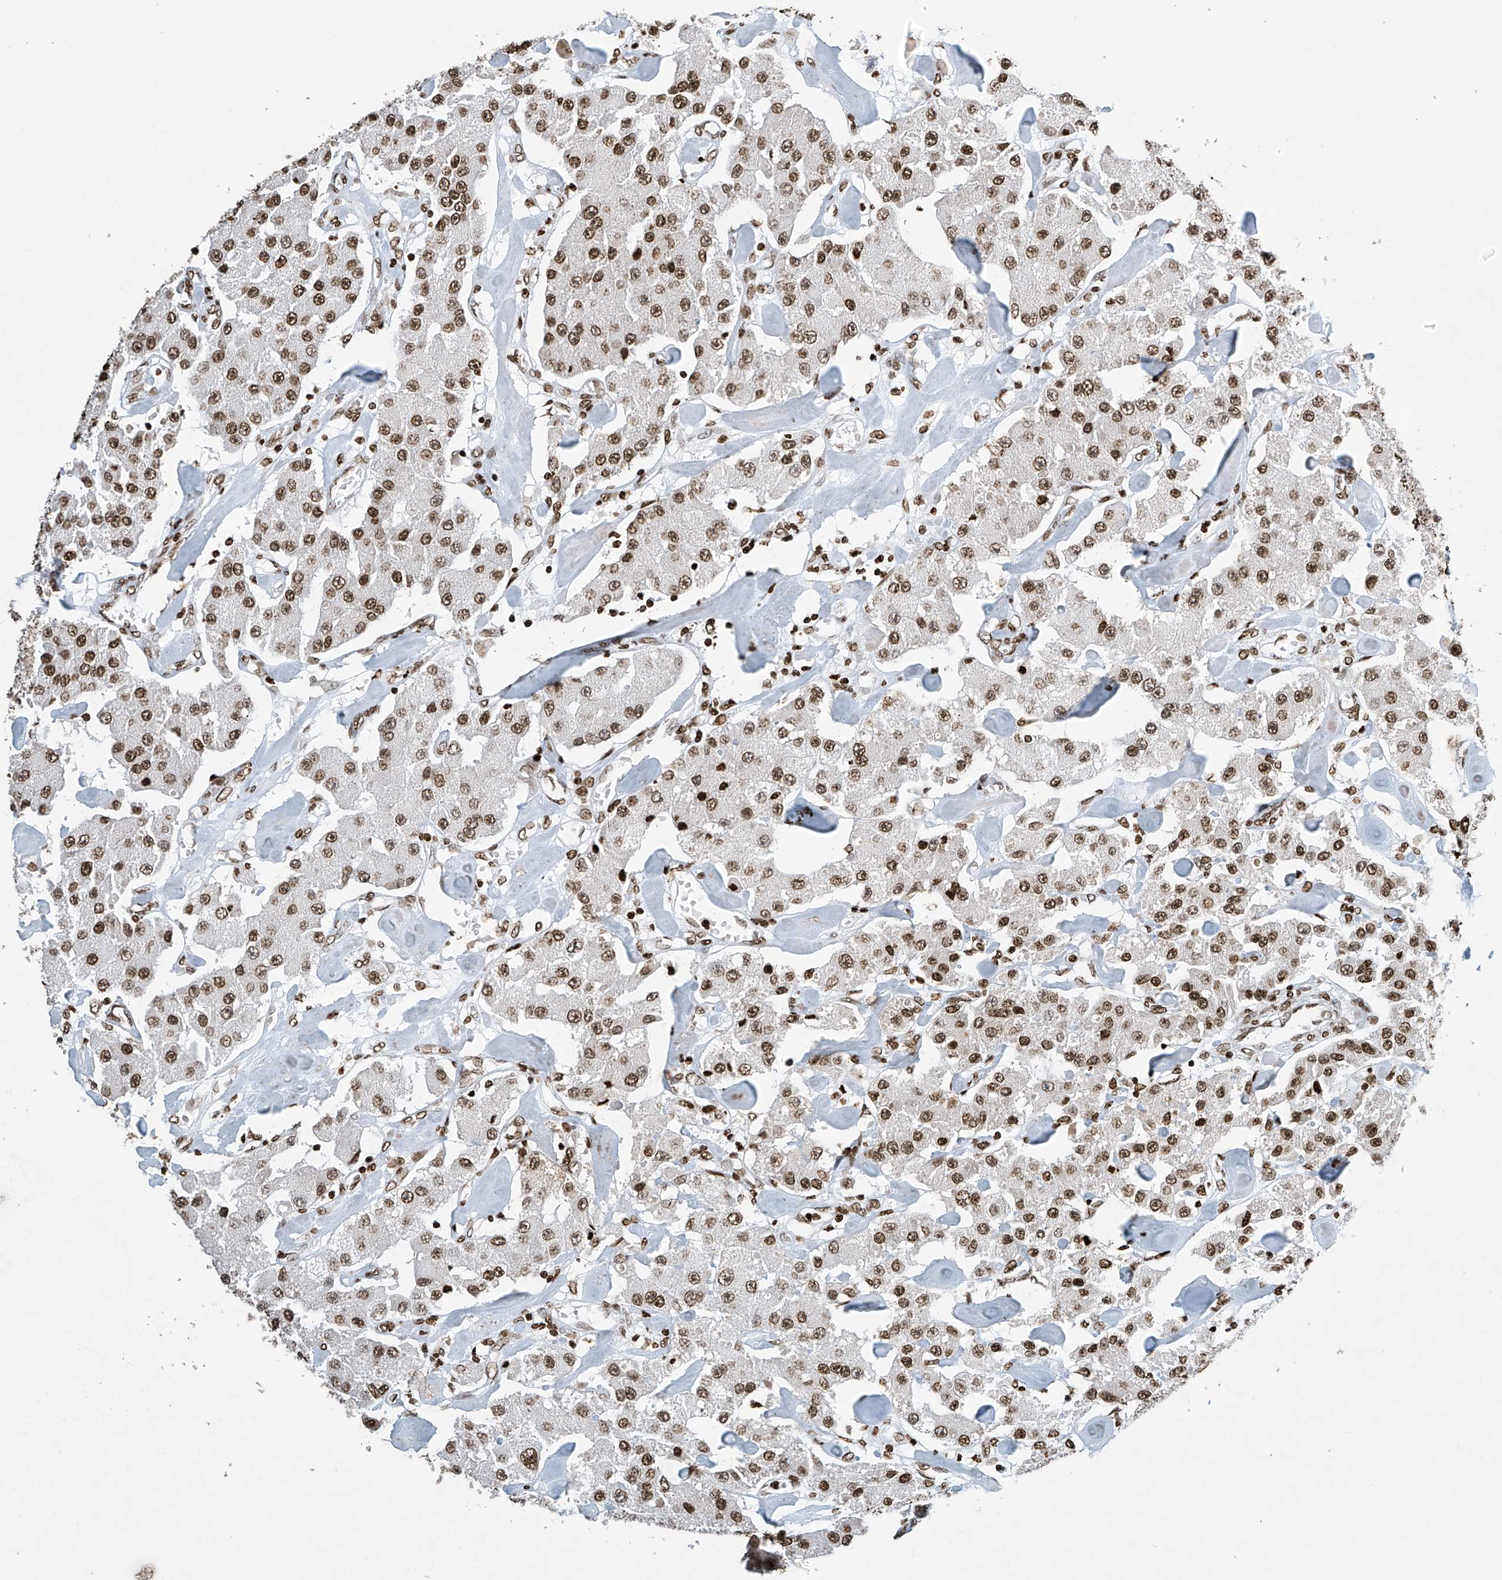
{"staining": {"intensity": "moderate", "quantity": ">75%", "location": "nuclear"}, "tissue": "carcinoid", "cell_type": "Tumor cells", "image_type": "cancer", "snomed": [{"axis": "morphology", "description": "Carcinoid, malignant, NOS"}, {"axis": "topography", "description": "Pancreas"}], "caption": "Protein analysis of carcinoid tissue displays moderate nuclear staining in approximately >75% of tumor cells.", "gene": "H4C16", "patient": {"sex": "male", "age": 41}}